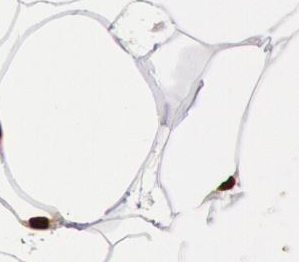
{"staining": {"intensity": "strong", "quantity": ">75%", "location": "nuclear"}, "tissue": "adipose tissue", "cell_type": "Adipocytes", "image_type": "normal", "snomed": [{"axis": "morphology", "description": "Normal tissue, NOS"}, {"axis": "morphology", "description": "Duct carcinoma"}, {"axis": "topography", "description": "Breast"}, {"axis": "topography", "description": "Adipose tissue"}], "caption": "IHC image of unremarkable adipose tissue: human adipose tissue stained using immunohistochemistry (IHC) displays high levels of strong protein expression localized specifically in the nuclear of adipocytes, appearing as a nuclear brown color.", "gene": "H3", "patient": {"sex": "female", "age": 37}}